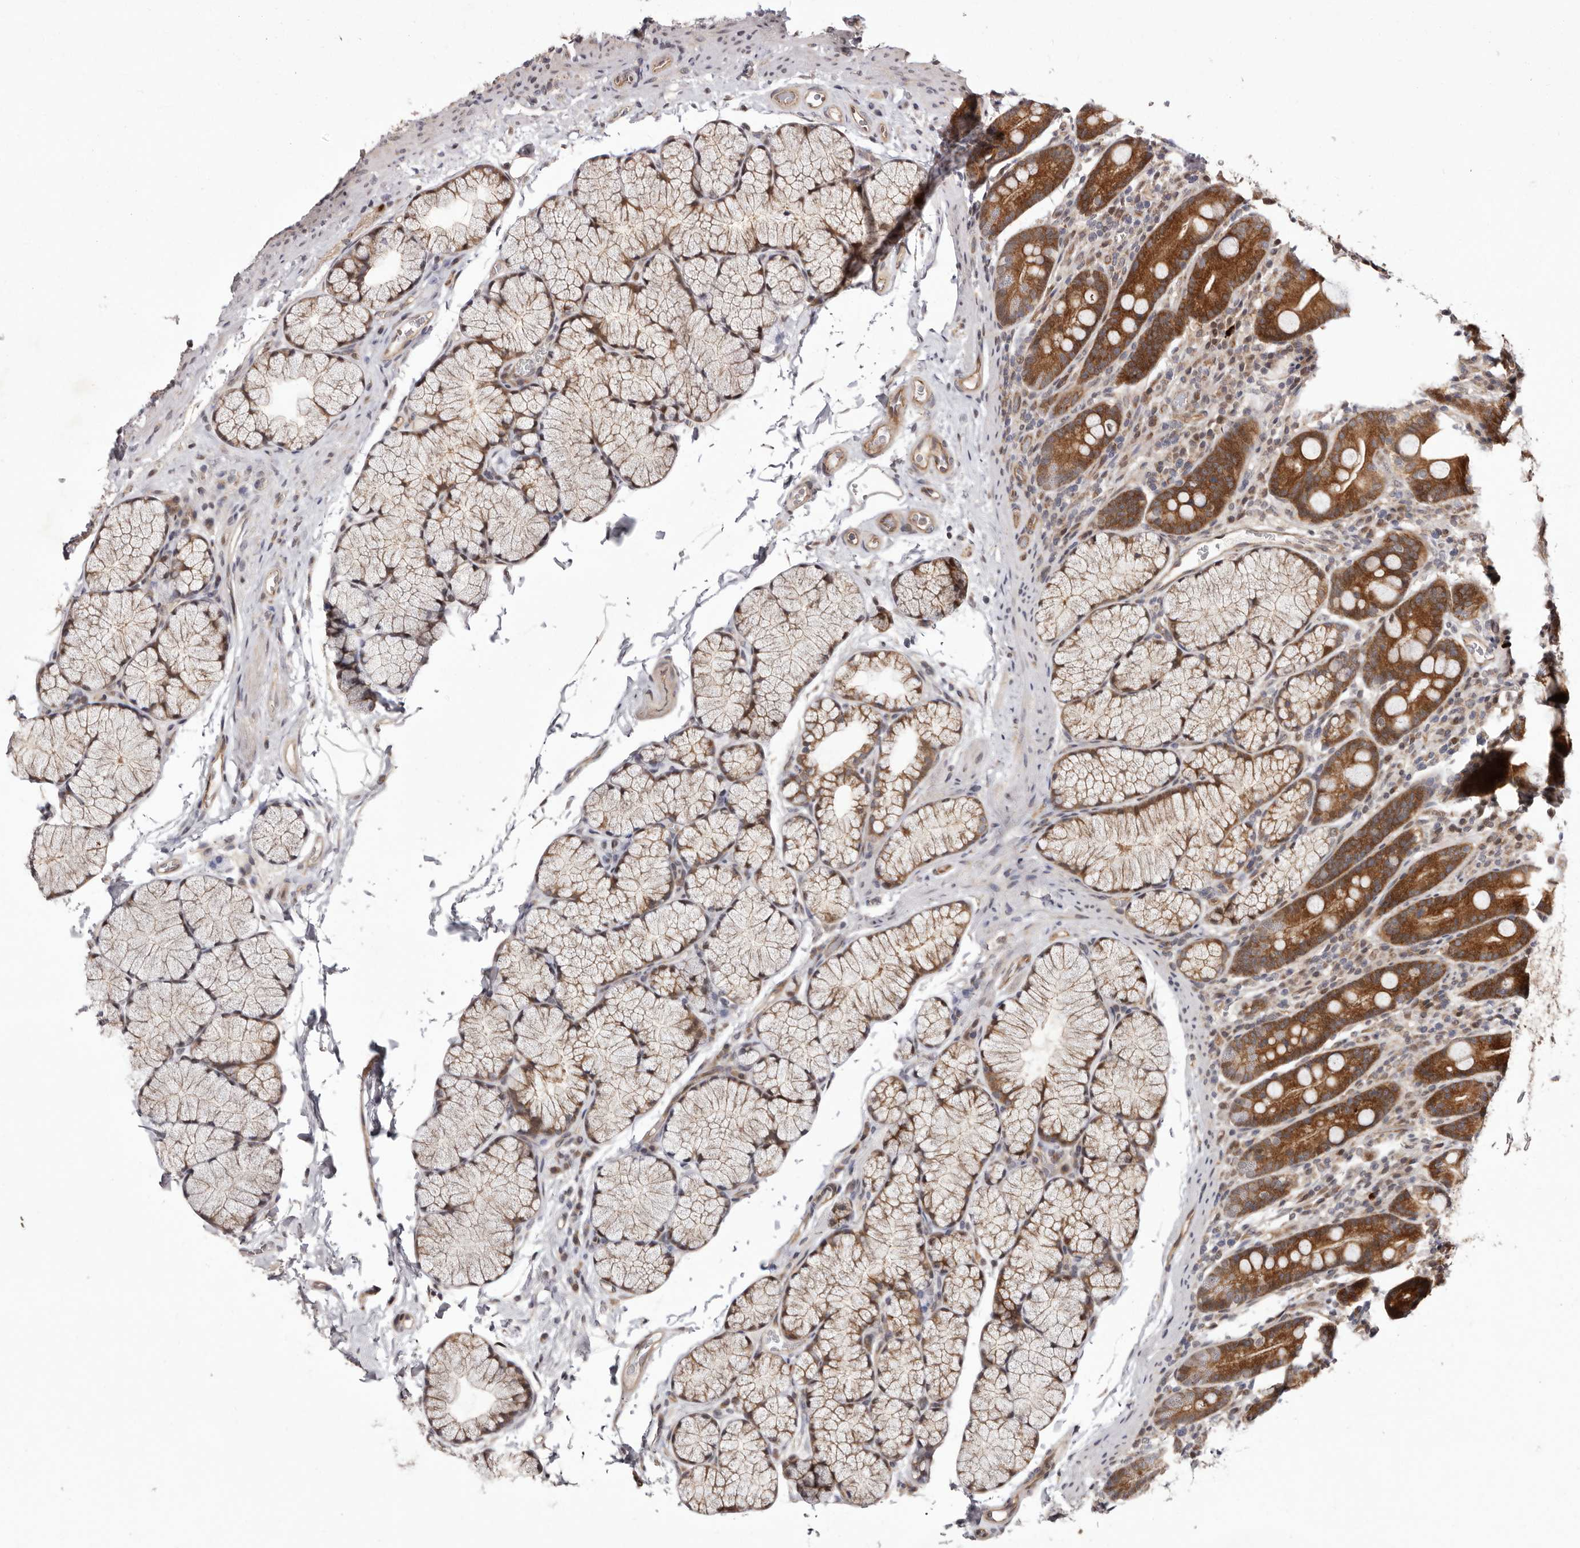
{"staining": {"intensity": "strong", "quantity": ">75%", "location": "cytoplasmic/membranous,nuclear"}, "tissue": "duodenum", "cell_type": "Glandular cells", "image_type": "normal", "snomed": [{"axis": "morphology", "description": "Normal tissue, NOS"}, {"axis": "topography", "description": "Duodenum"}], "caption": "Approximately >75% of glandular cells in normal duodenum reveal strong cytoplasmic/membranous,nuclear protein expression as visualized by brown immunohistochemical staining.", "gene": "GLRX3", "patient": {"sex": "male", "age": 35}}